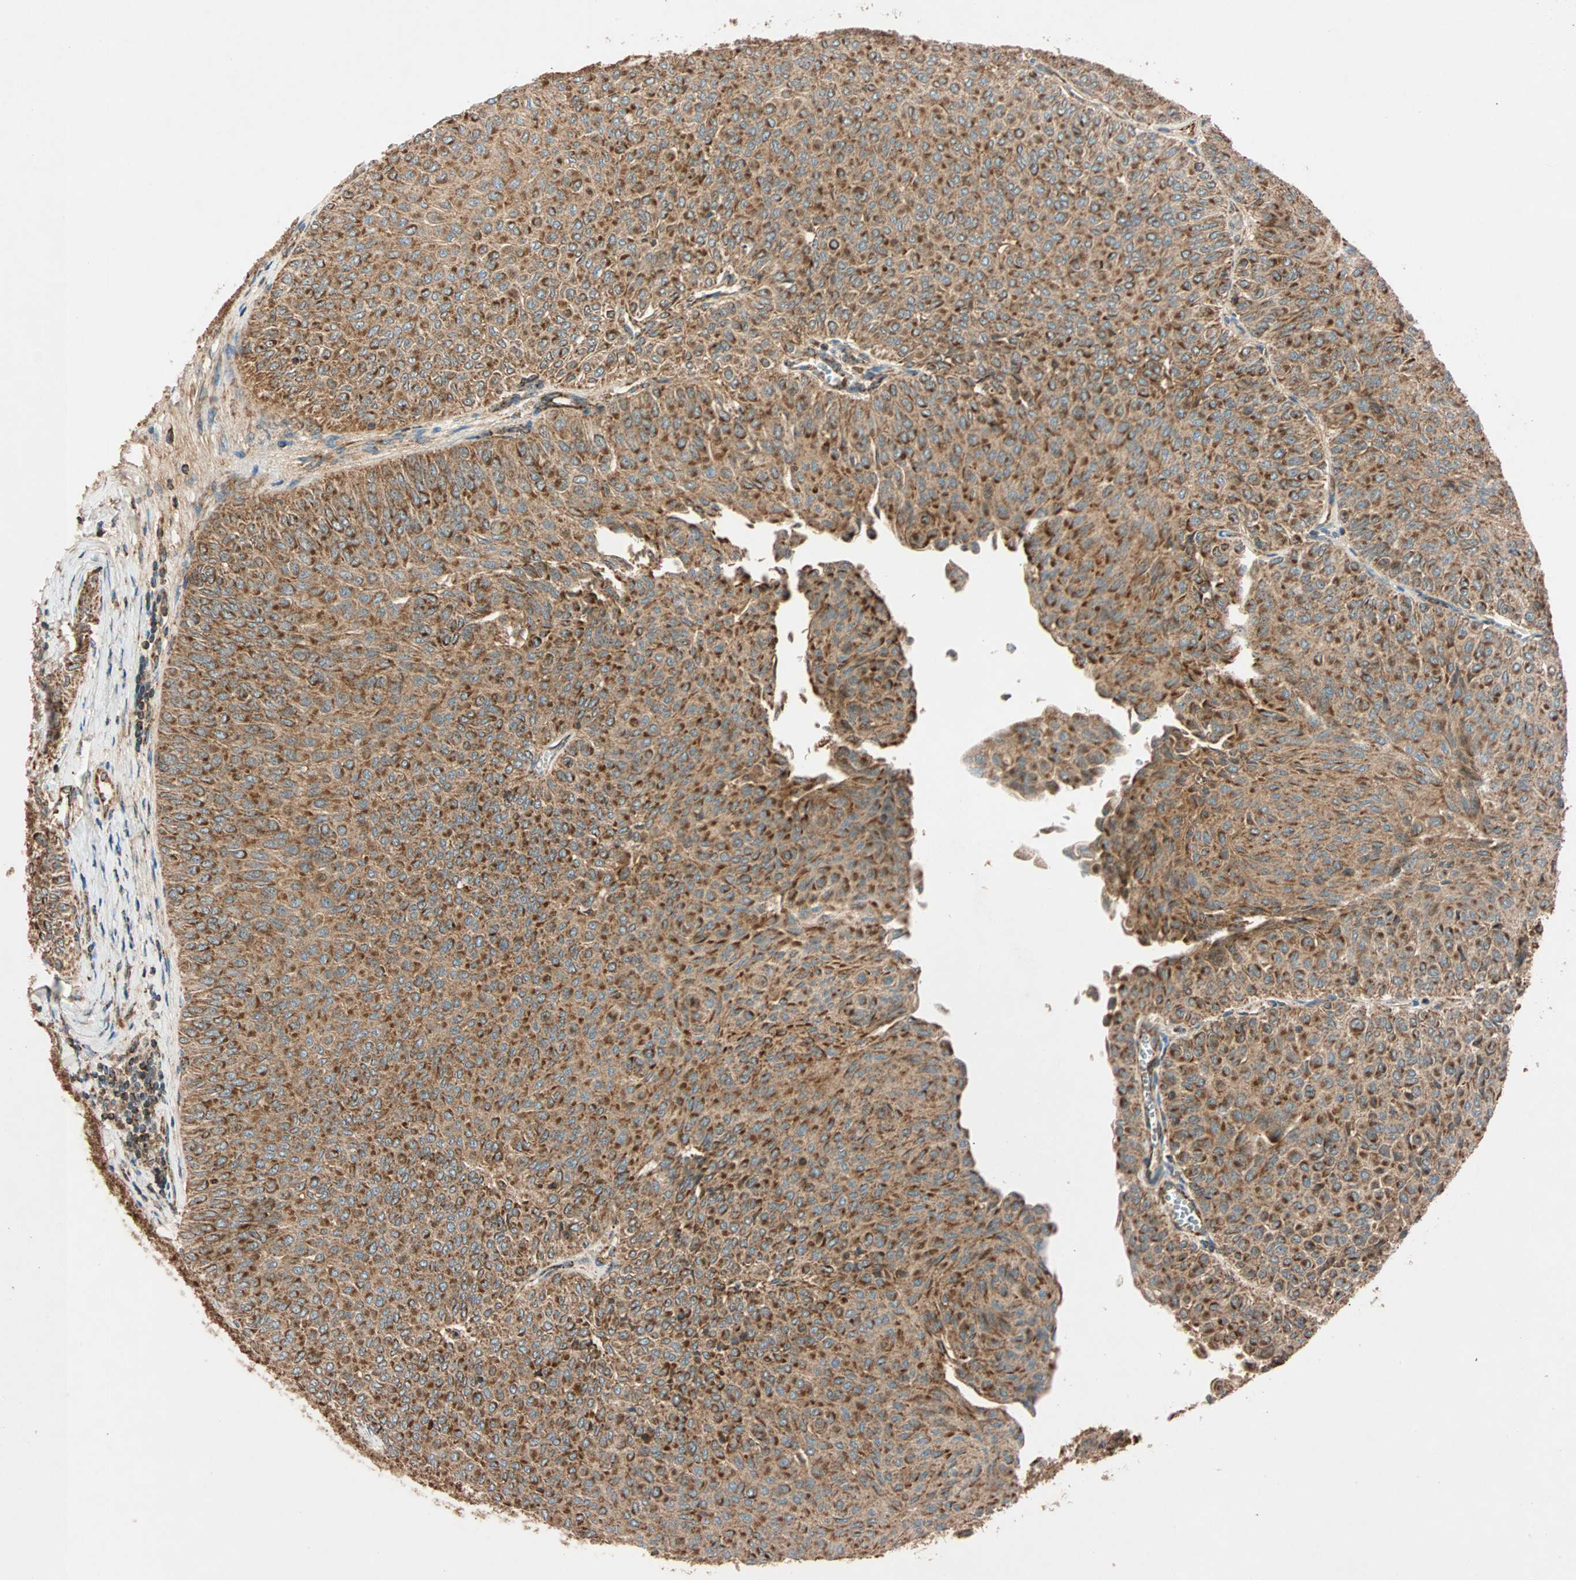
{"staining": {"intensity": "strong", "quantity": ">75%", "location": "cytoplasmic/membranous"}, "tissue": "urothelial cancer", "cell_type": "Tumor cells", "image_type": "cancer", "snomed": [{"axis": "morphology", "description": "Urothelial carcinoma, Low grade"}, {"axis": "topography", "description": "Urinary bladder"}], "caption": "A high amount of strong cytoplasmic/membranous positivity is identified in approximately >75% of tumor cells in urothelial cancer tissue.", "gene": "MAPK1", "patient": {"sex": "male", "age": 78}}